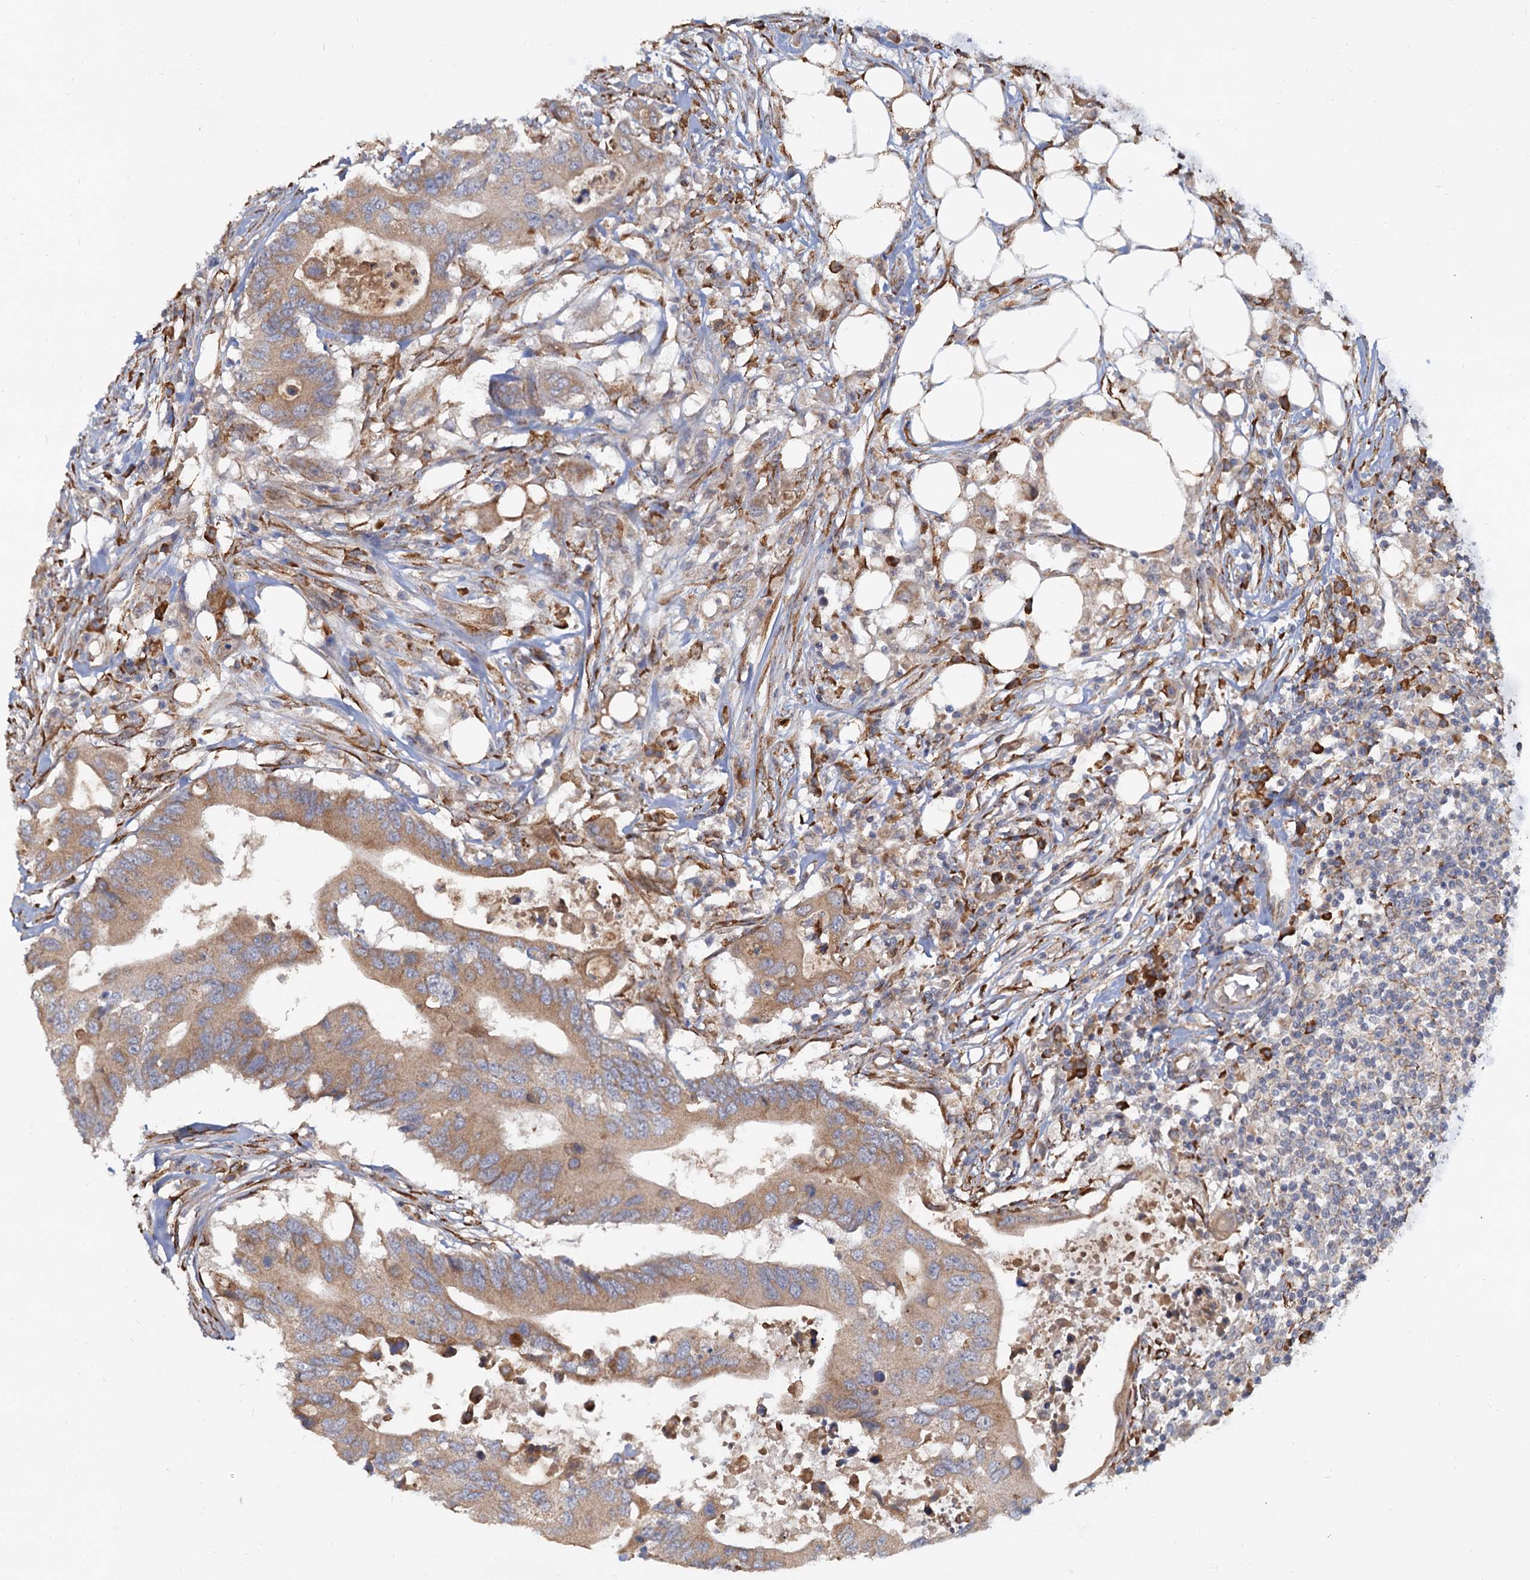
{"staining": {"intensity": "moderate", "quantity": ">75%", "location": "cytoplasmic/membranous"}, "tissue": "colorectal cancer", "cell_type": "Tumor cells", "image_type": "cancer", "snomed": [{"axis": "morphology", "description": "Adenocarcinoma, NOS"}, {"axis": "topography", "description": "Colon"}], "caption": "Tumor cells show moderate cytoplasmic/membranous positivity in about >75% of cells in adenocarcinoma (colorectal).", "gene": "LRRC51", "patient": {"sex": "male", "age": 71}}